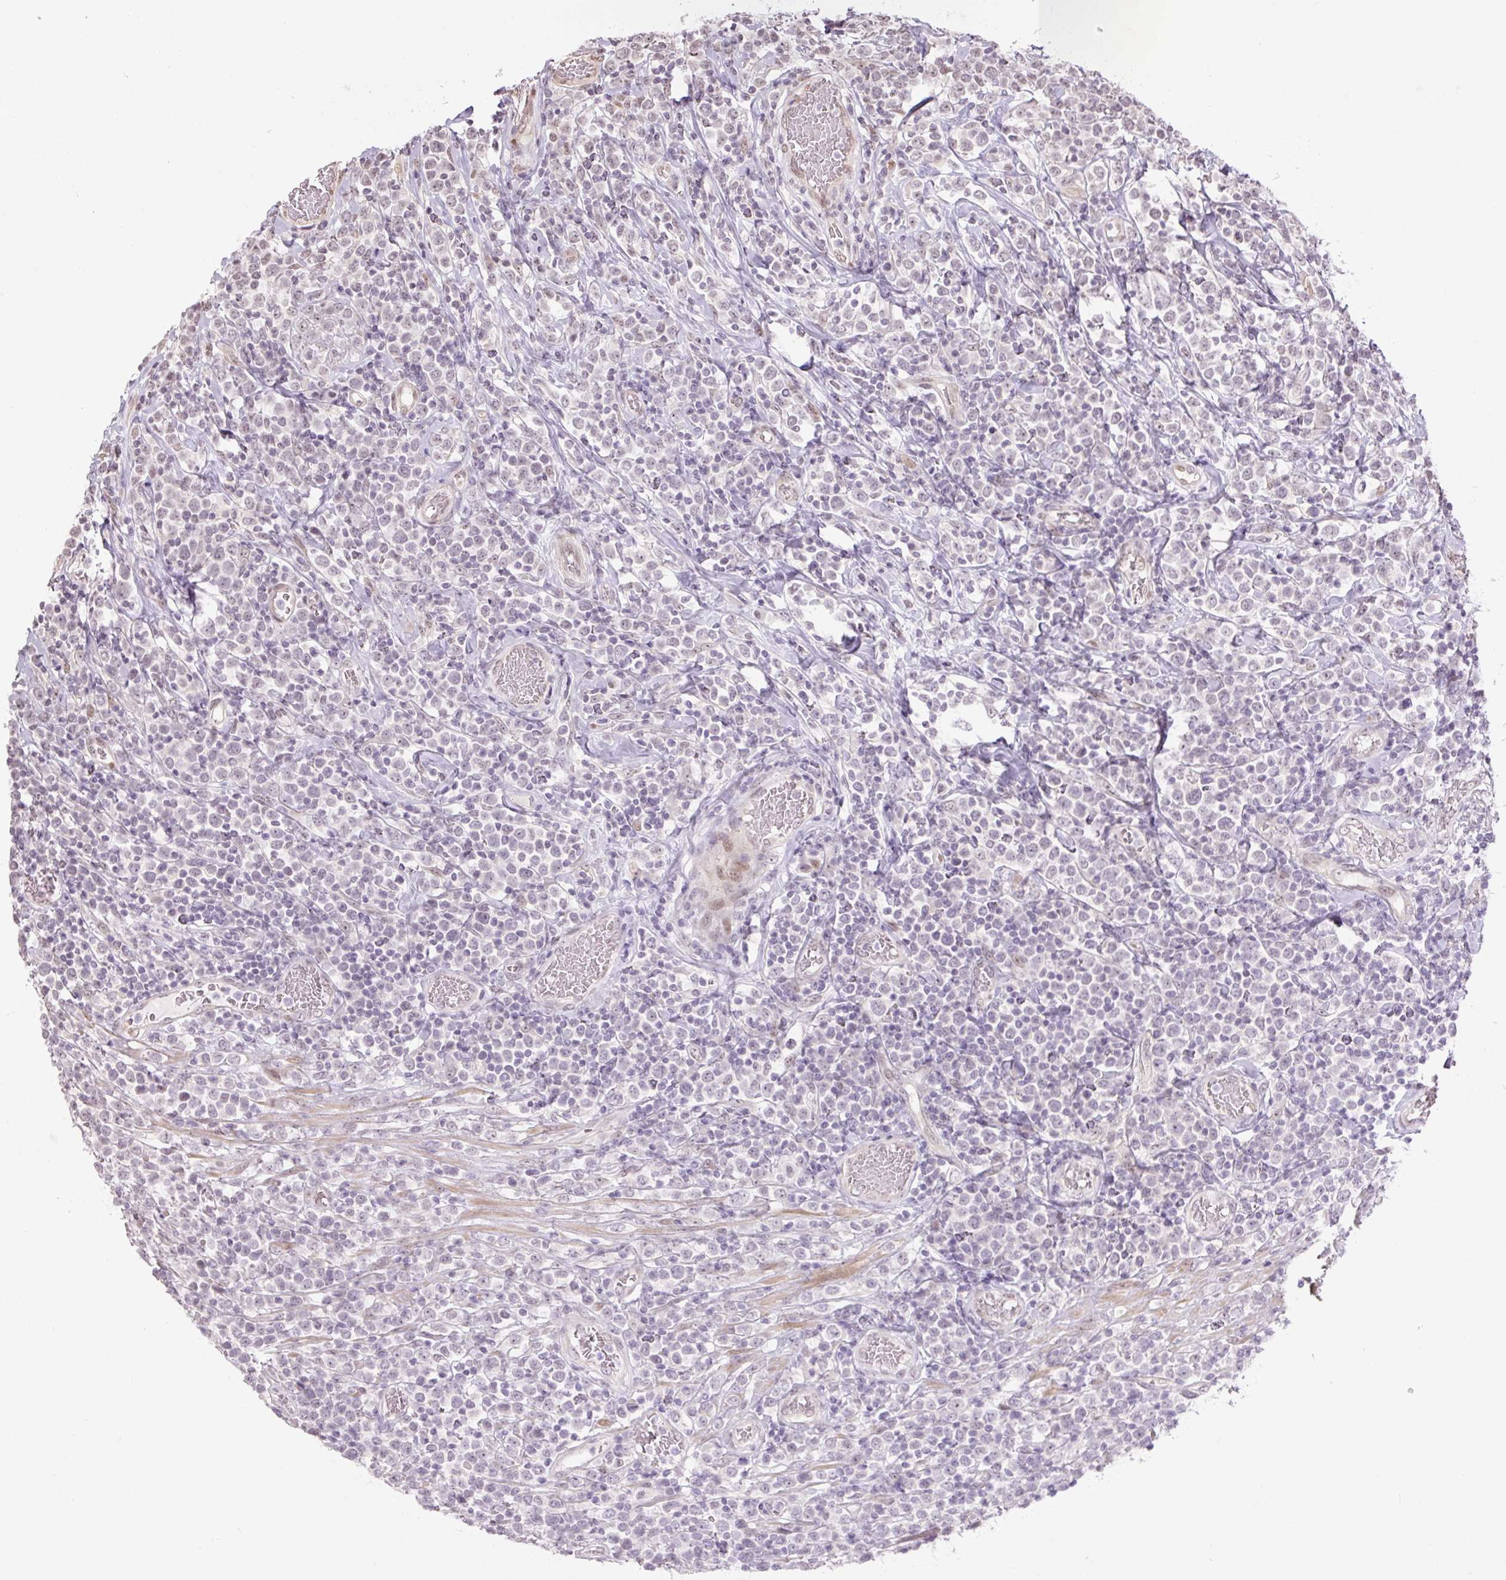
{"staining": {"intensity": "moderate", "quantity": "<25%", "location": "nuclear"}, "tissue": "lymphoma", "cell_type": "Tumor cells", "image_type": "cancer", "snomed": [{"axis": "morphology", "description": "Malignant lymphoma, non-Hodgkin's type, High grade"}, {"axis": "topography", "description": "Soft tissue"}], "caption": "Lymphoma stained with a protein marker exhibits moderate staining in tumor cells.", "gene": "TCFL5", "patient": {"sex": "female", "age": 56}}